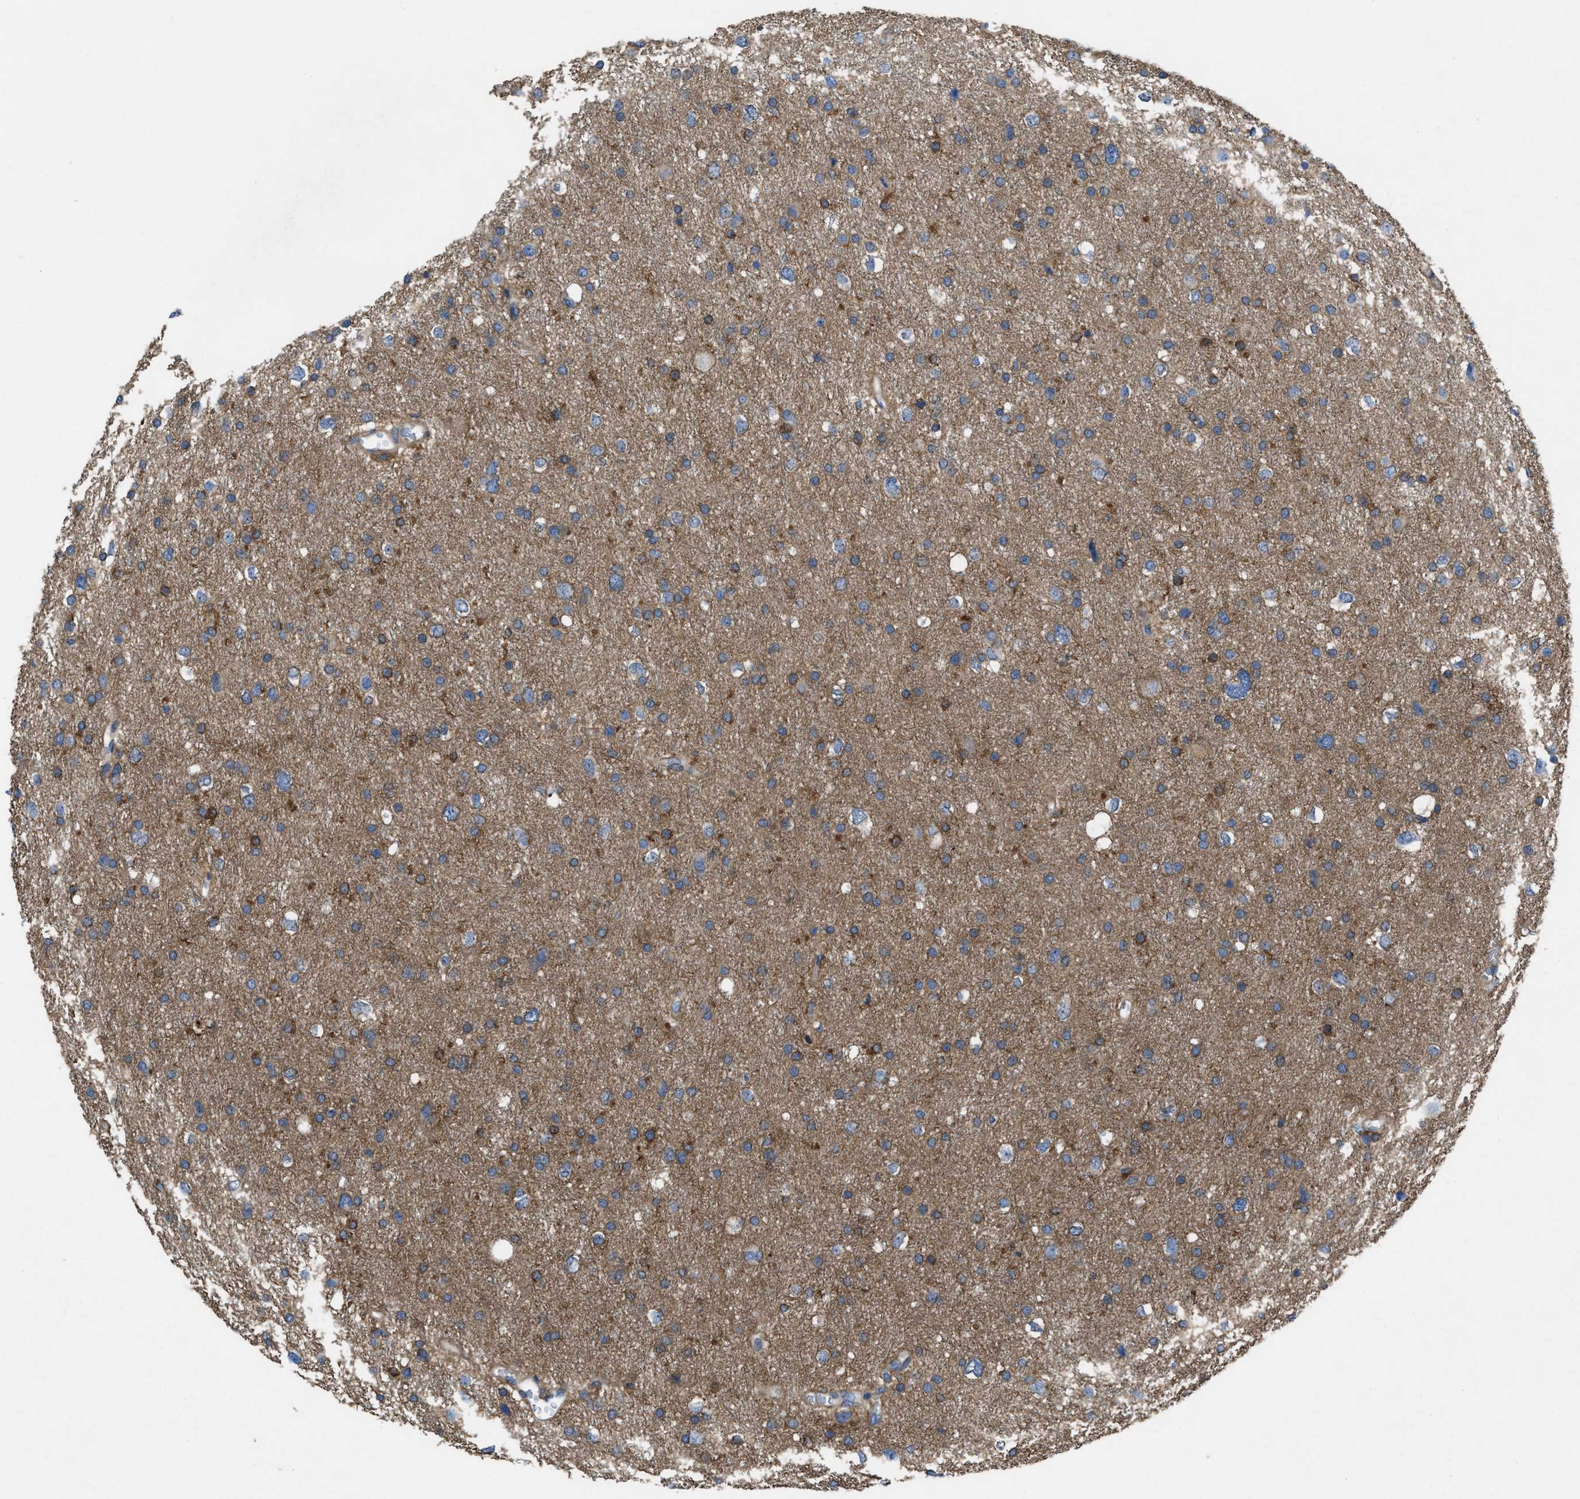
{"staining": {"intensity": "moderate", "quantity": "25%-75%", "location": "cytoplasmic/membranous"}, "tissue": "glioma", "cell_type": "Tumor cells", "image_type": "cancer", "snomed": [{"axis": "morphology", "description": "Glioma, malignant, Low grade"}, {"axis": "topography", "description": "Brain"}], "caption": "A brown stain labels moderate cytoplasmic/membranous expression of a protein in human low-grade glioma (malignant) tumor cells.", "gene": "MYO18A", "patient": {"sex": "female", "age": 37}}